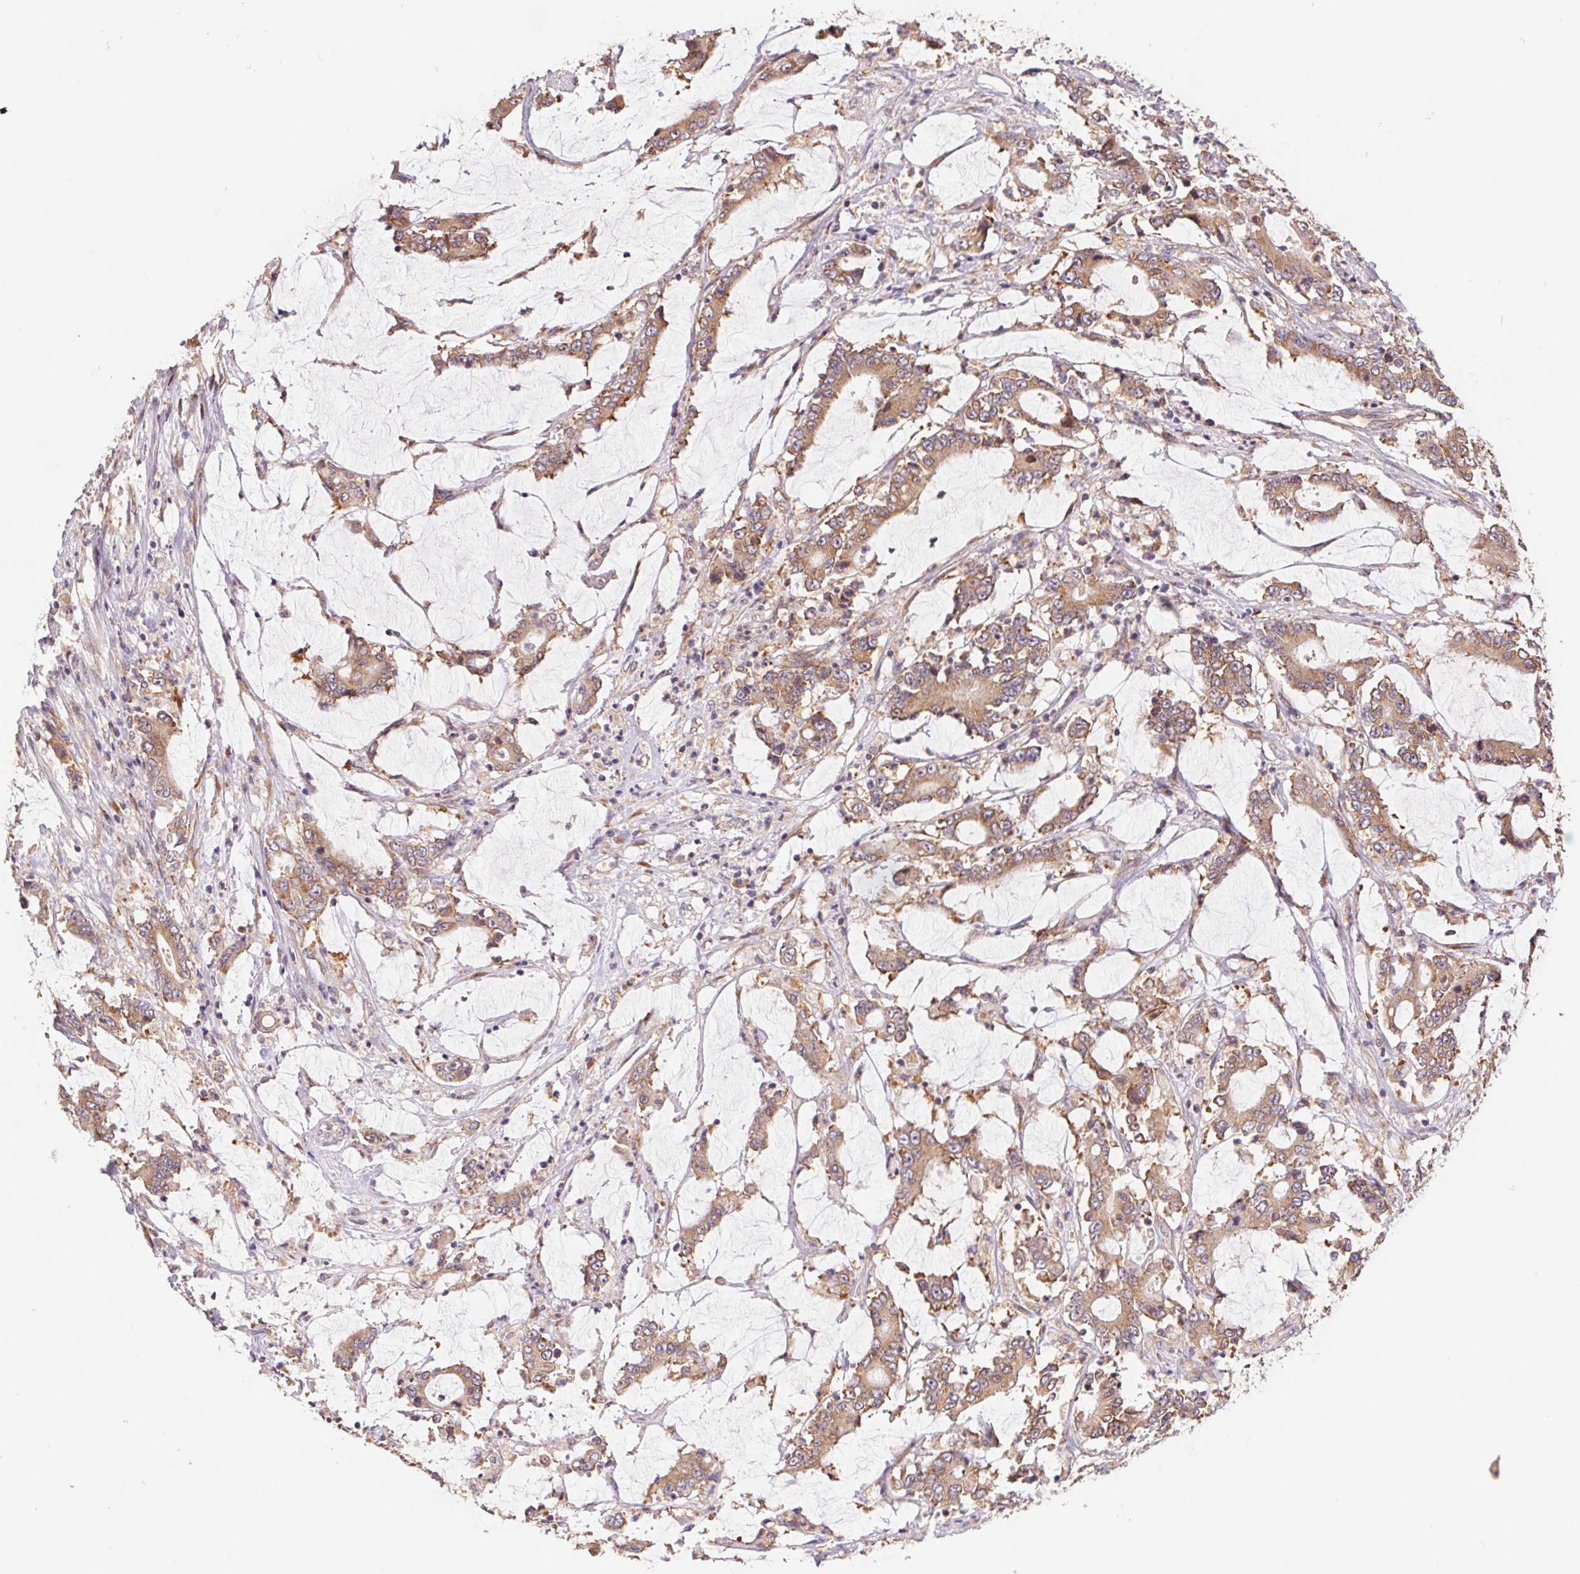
{"staining": {"intensity": "moderate", "quantity": ">75%", "location": "cytoplasmic/membranous"}, "tissue": "stomach cancer", "cell_type": "Tumor cells", "image_type": "cancer", "snomed": [{"axis": "morphology", "description": "Adenocarcinoma, NOS"}, {"axis": "topography", "description": "Stomach, upper"}], "caption": "About >75% of tumor cells in stomach adenocarcinoma exhibit moderate cytoplasmic/membranous protein staining as visualized by brown immunohistochemical staining.", "gene": "RPL27A", "patient": {"sex": "male", "age": 68}}